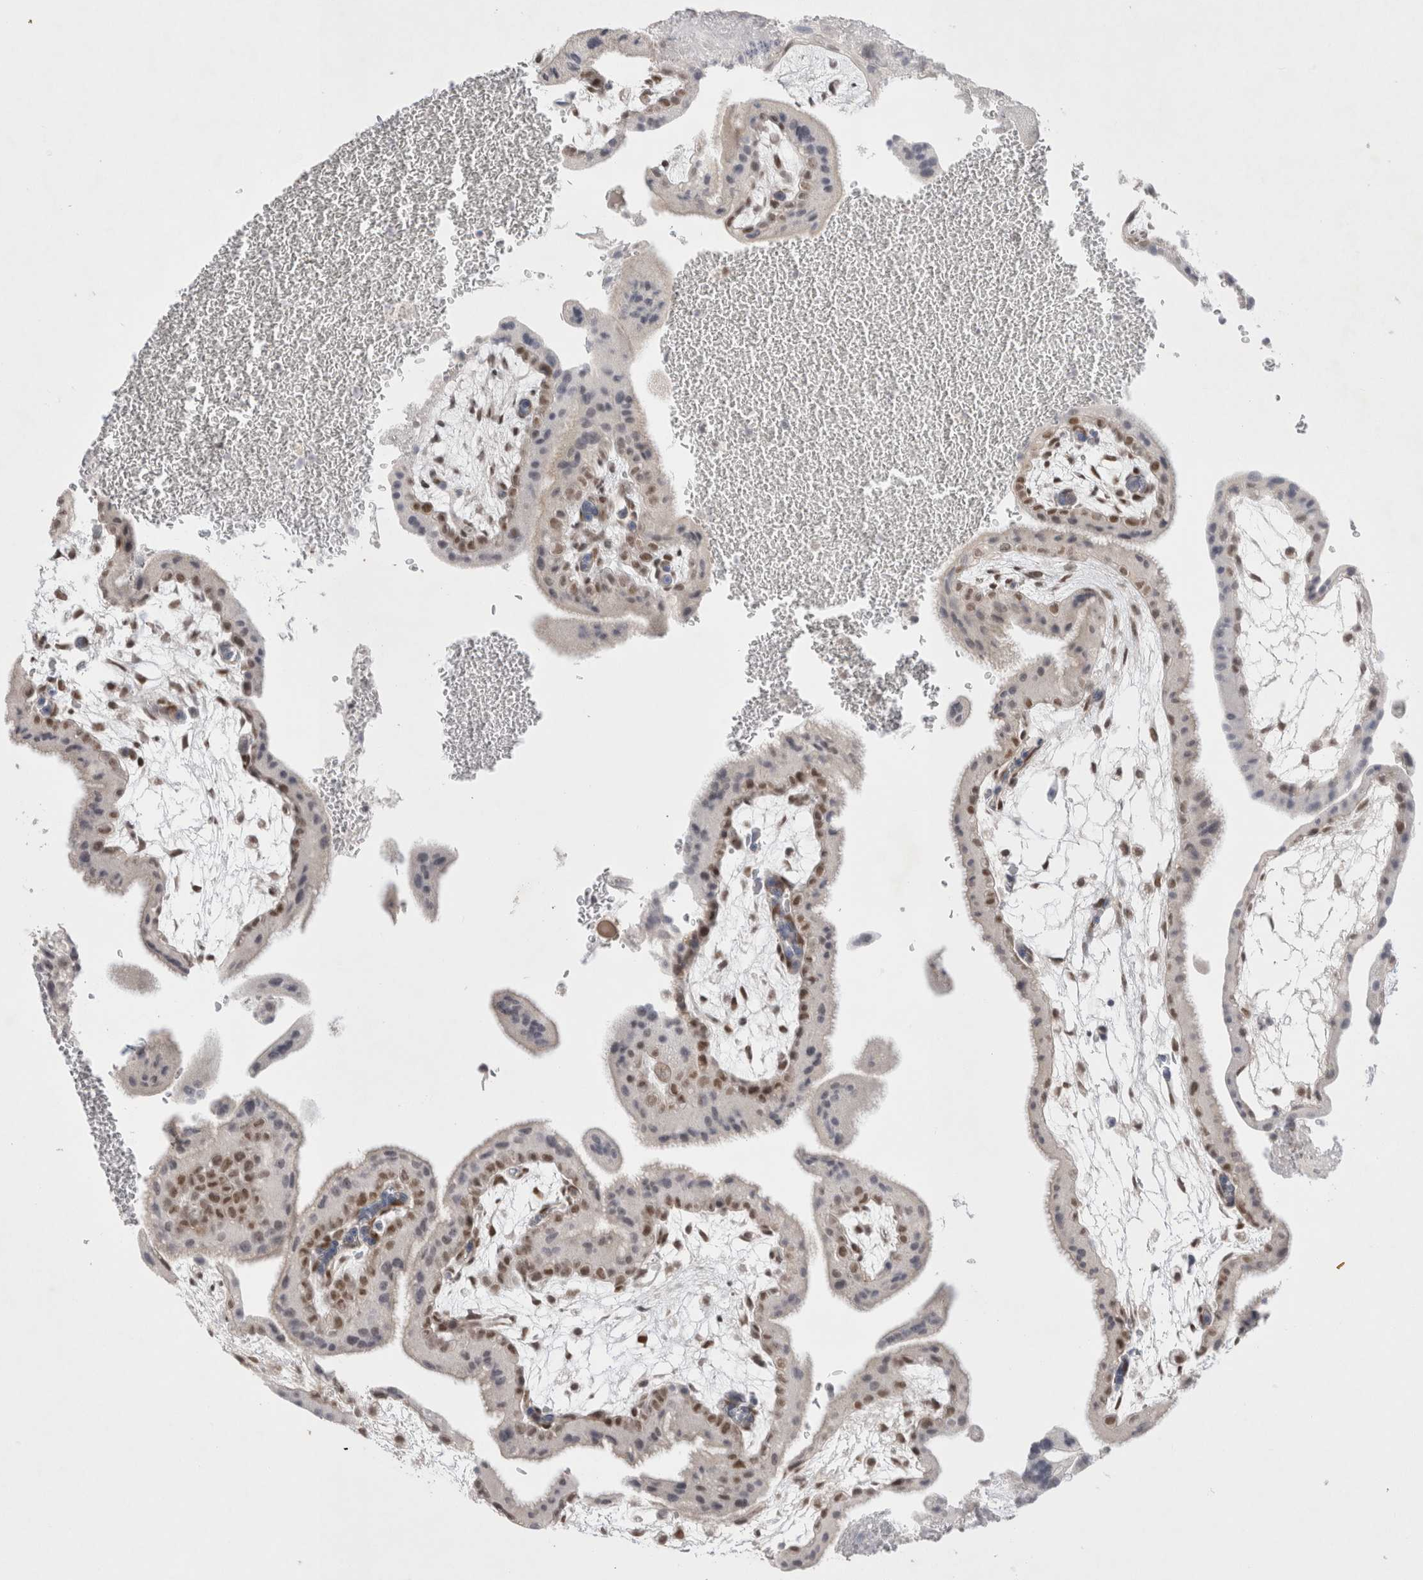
{"staining": {"intensity": "moderate", "quantity": ">75%", "location": "nuclear"}, "tissue": "placenta", "cell_type": "Decidual cells", "image_type": "normal", "snomed": [{"axis": "morphology", "description": "Normal tissue, NOS"}, {"axis": "topography", "description": "Placenta"}], "caption": "The immunohistochemical stain highlights moderate nuclear positivity in decidual cells of normal placenta. The protein is shown in brown color, while the nuclei are stained blue.", "gene": "RECQL4", "patient": {"sex": "female", "age": 35}}